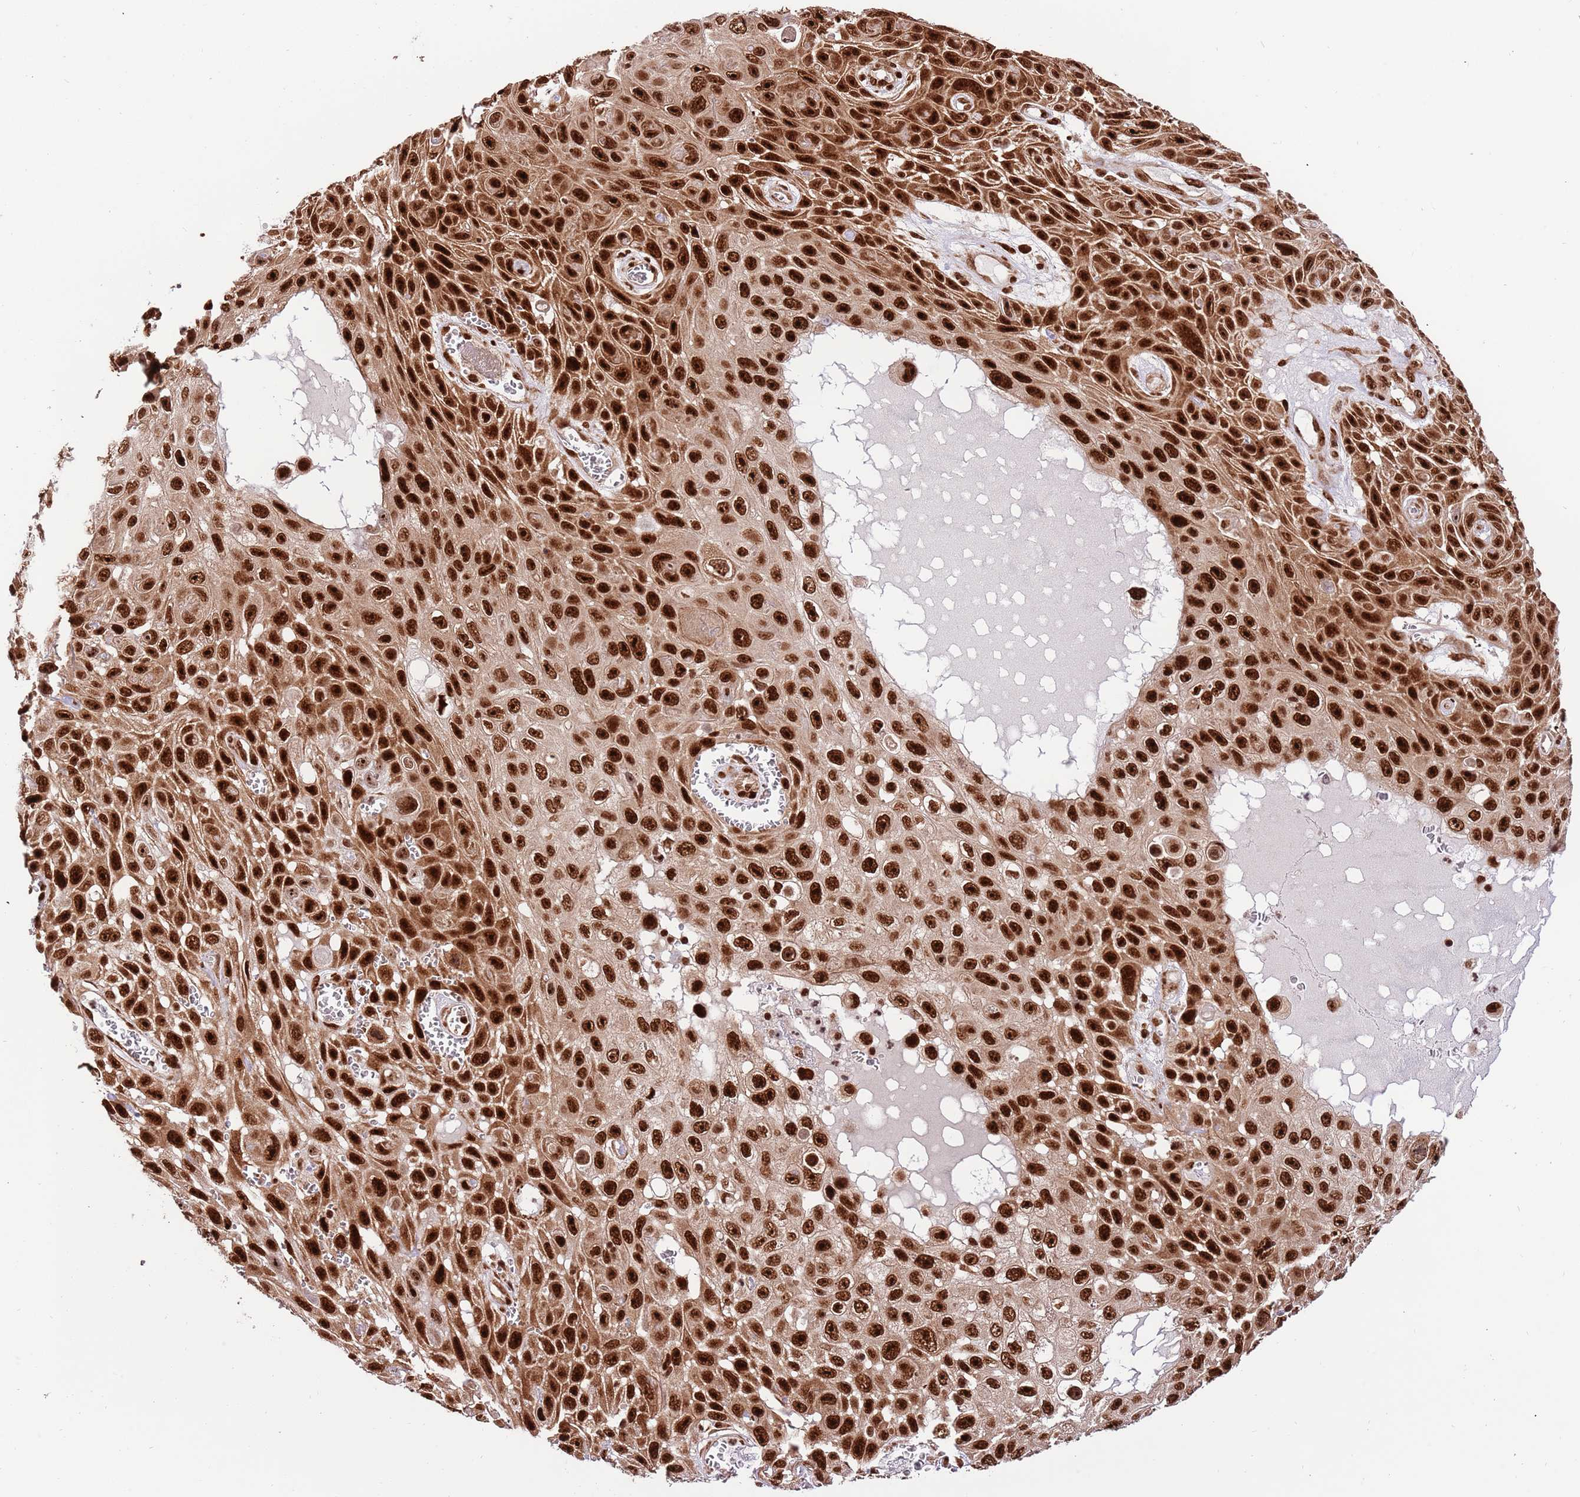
{"staining": {"intensity": "strong", "quantity": ">75%", "location": "cytoplasmic/membranous,nuclear"}, "tissue": "skin cancer", "cell_type": "Tumor cells", "image_type": "cancer", "snomed": [{"axis": "morphology", "description": "Squamous cell carcinoma, NOS"}, {"axis": "topography", "description": "Skin"}], "caption": "Immunohistochemical staining of human squamous cell carcinoma (skin) reveals high levels of strong cytoplasmic/membranous and nuclear protein expression in about >75% of tumor cells. (DAB = brown stain, brightfield microscopy at high magnification).", "gene": "RIF1", "patient": {"sex": "male", "age": 82}}